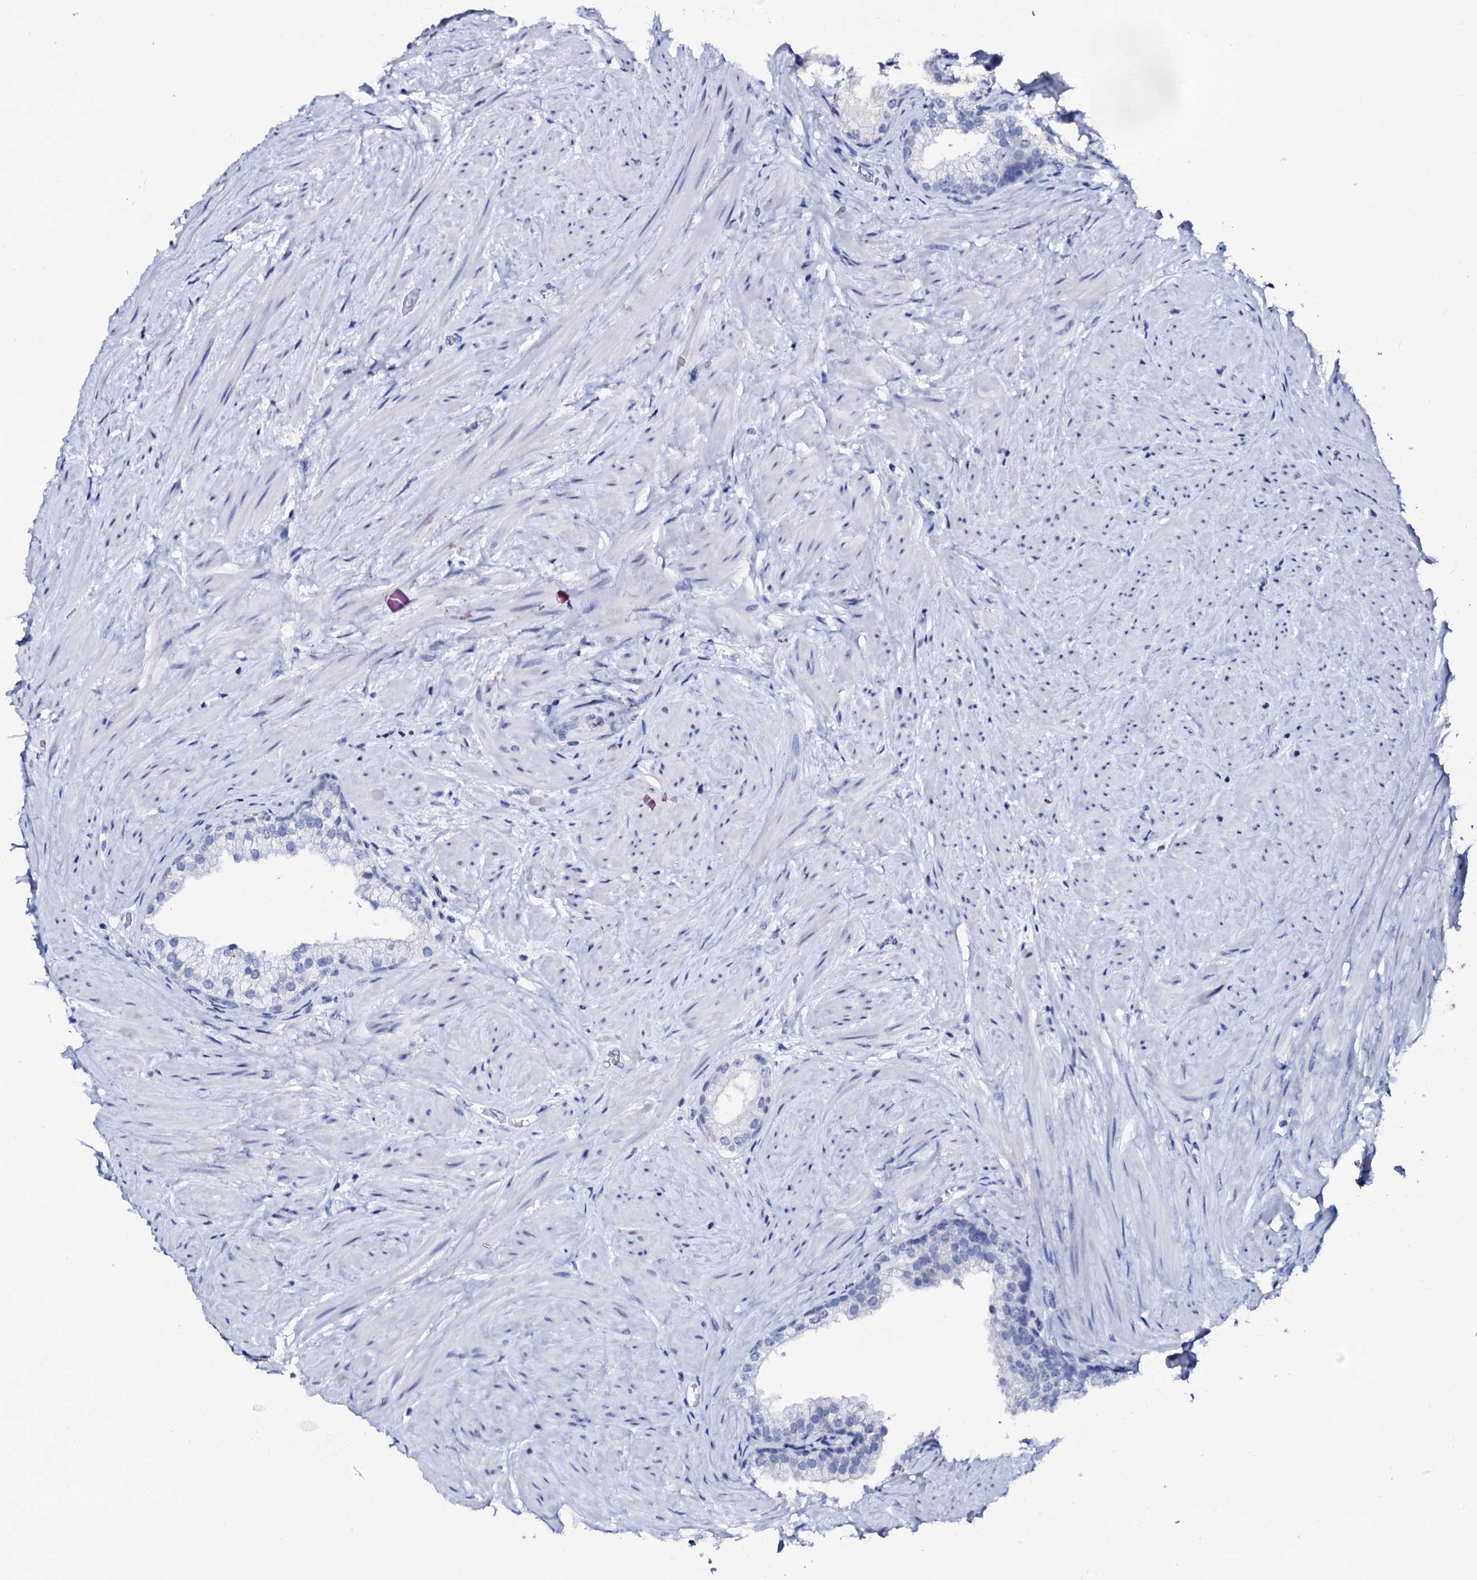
{"staining": {"intensity": "negative", "quantity": "none", "location": "none"}, "tissue": "prostate", "cell_type": "Glandular cells", "image_type": "normal", "snomed": [{"axis": "morphology", "description": "Normal tissue, NOS"}, {"axis": "topography", "description": "Prostate"}], "caption": "Immunohistochemistry (IHC) histopathology image of unremarkable human prostate stained for a protein (brown), which shows no positivity in glandular cells.", "gene": "FBXL16", "patient": {"sex": "male", "age": 48}}